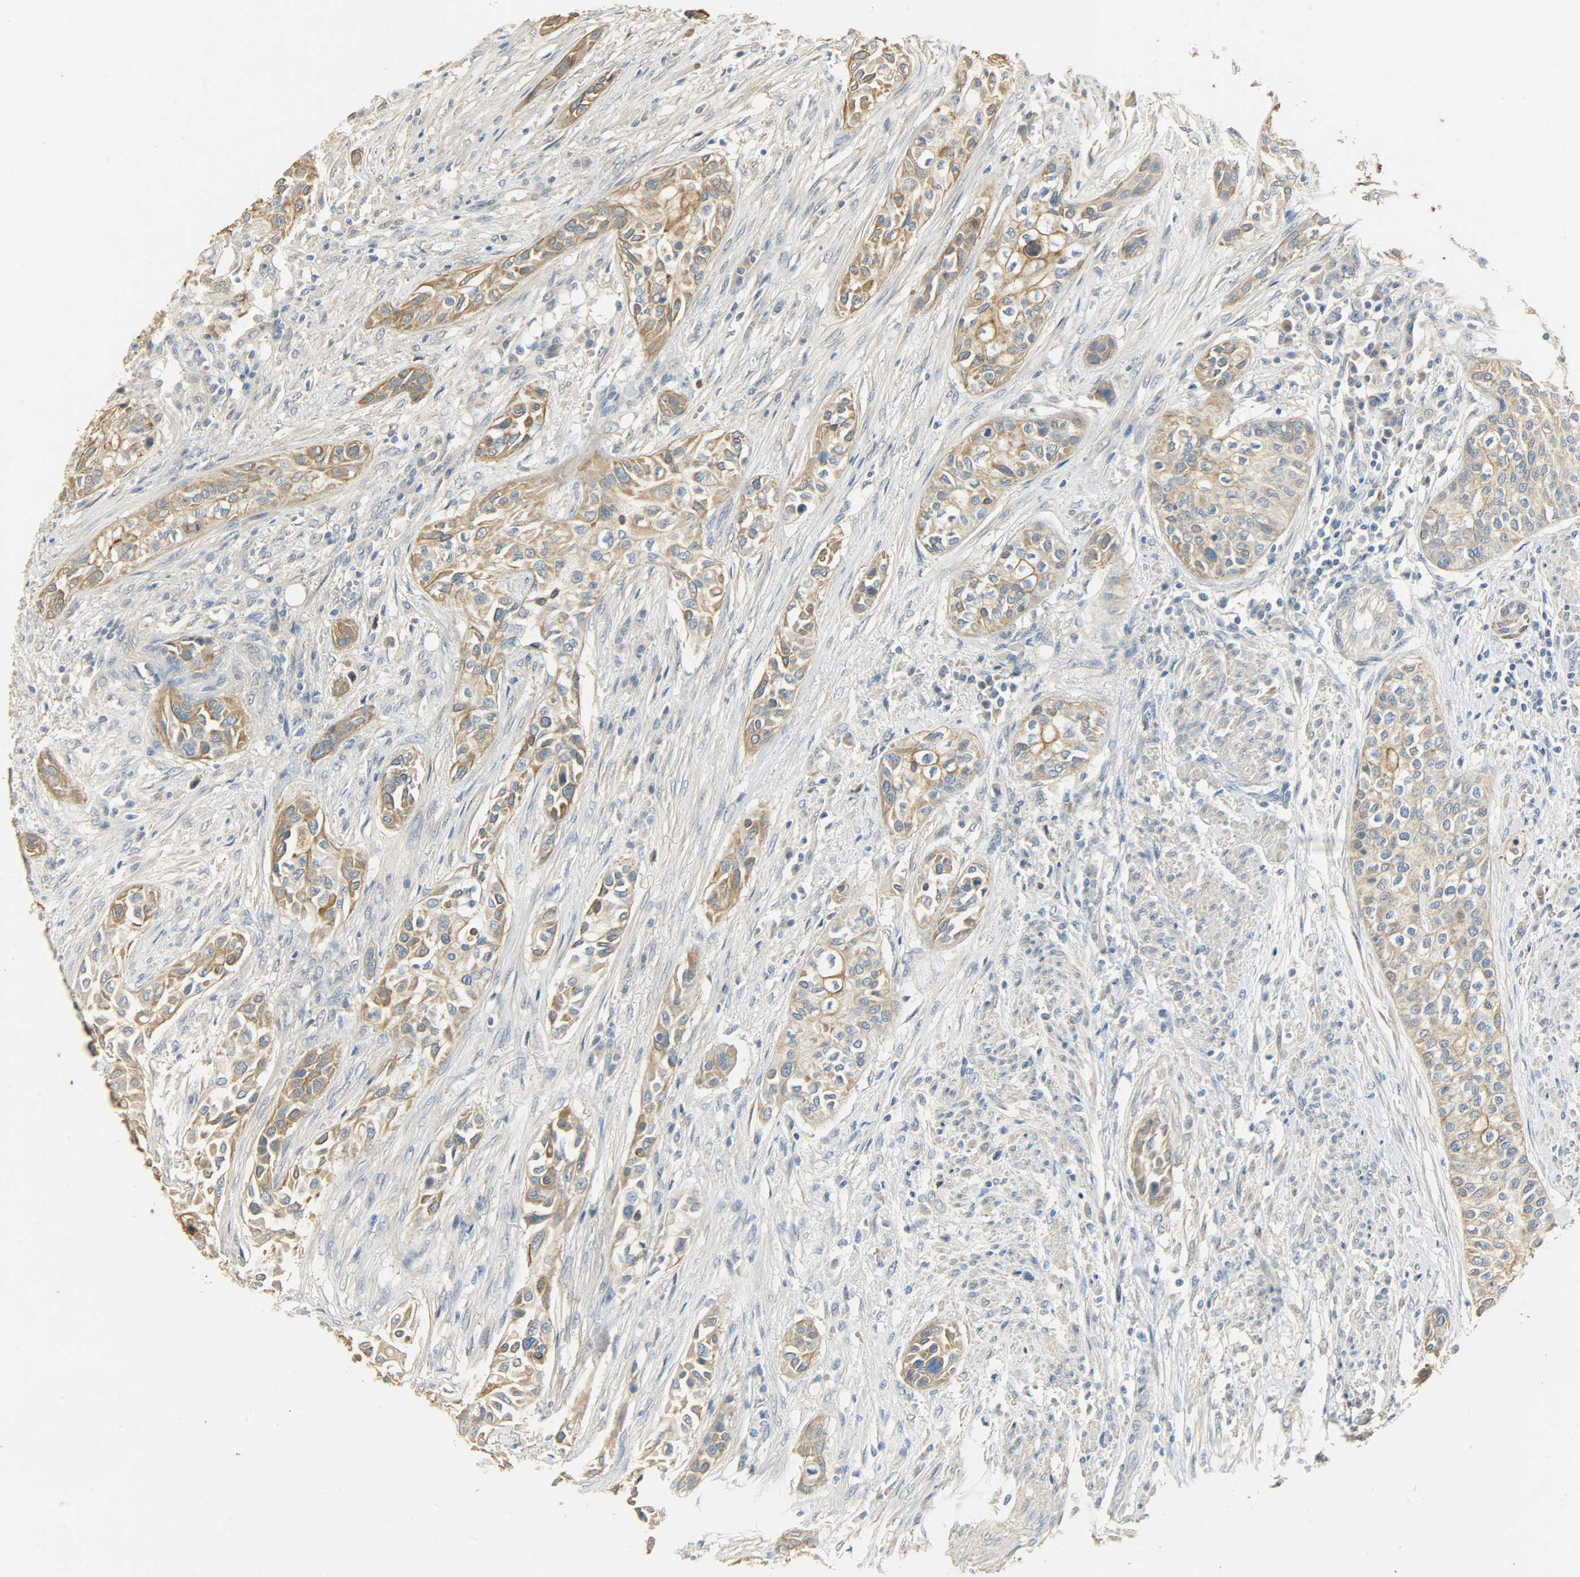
{"staining": {"intensity": "moderate", "quantity": ">75%", "location": "cytoplasmic/membranous"}, "tissue": "urothelial cancer", "cell_type": "Tumor cells", "image_type": "cancer", "snomed": [{"axis": "morphology", "description": "Urothelial carcinoma, High grade"}, {"axis": "topography", "description": "Urinary bladder"}], "caption": "Immunohistochemistry (IHC) of human urothelial cancer exhibits medium levels of moderate cytoplasmic/membranous positivity in about >75% of tumor cells.", "gene": "USP13", "patient": {"sex": "male", "age": 74}}